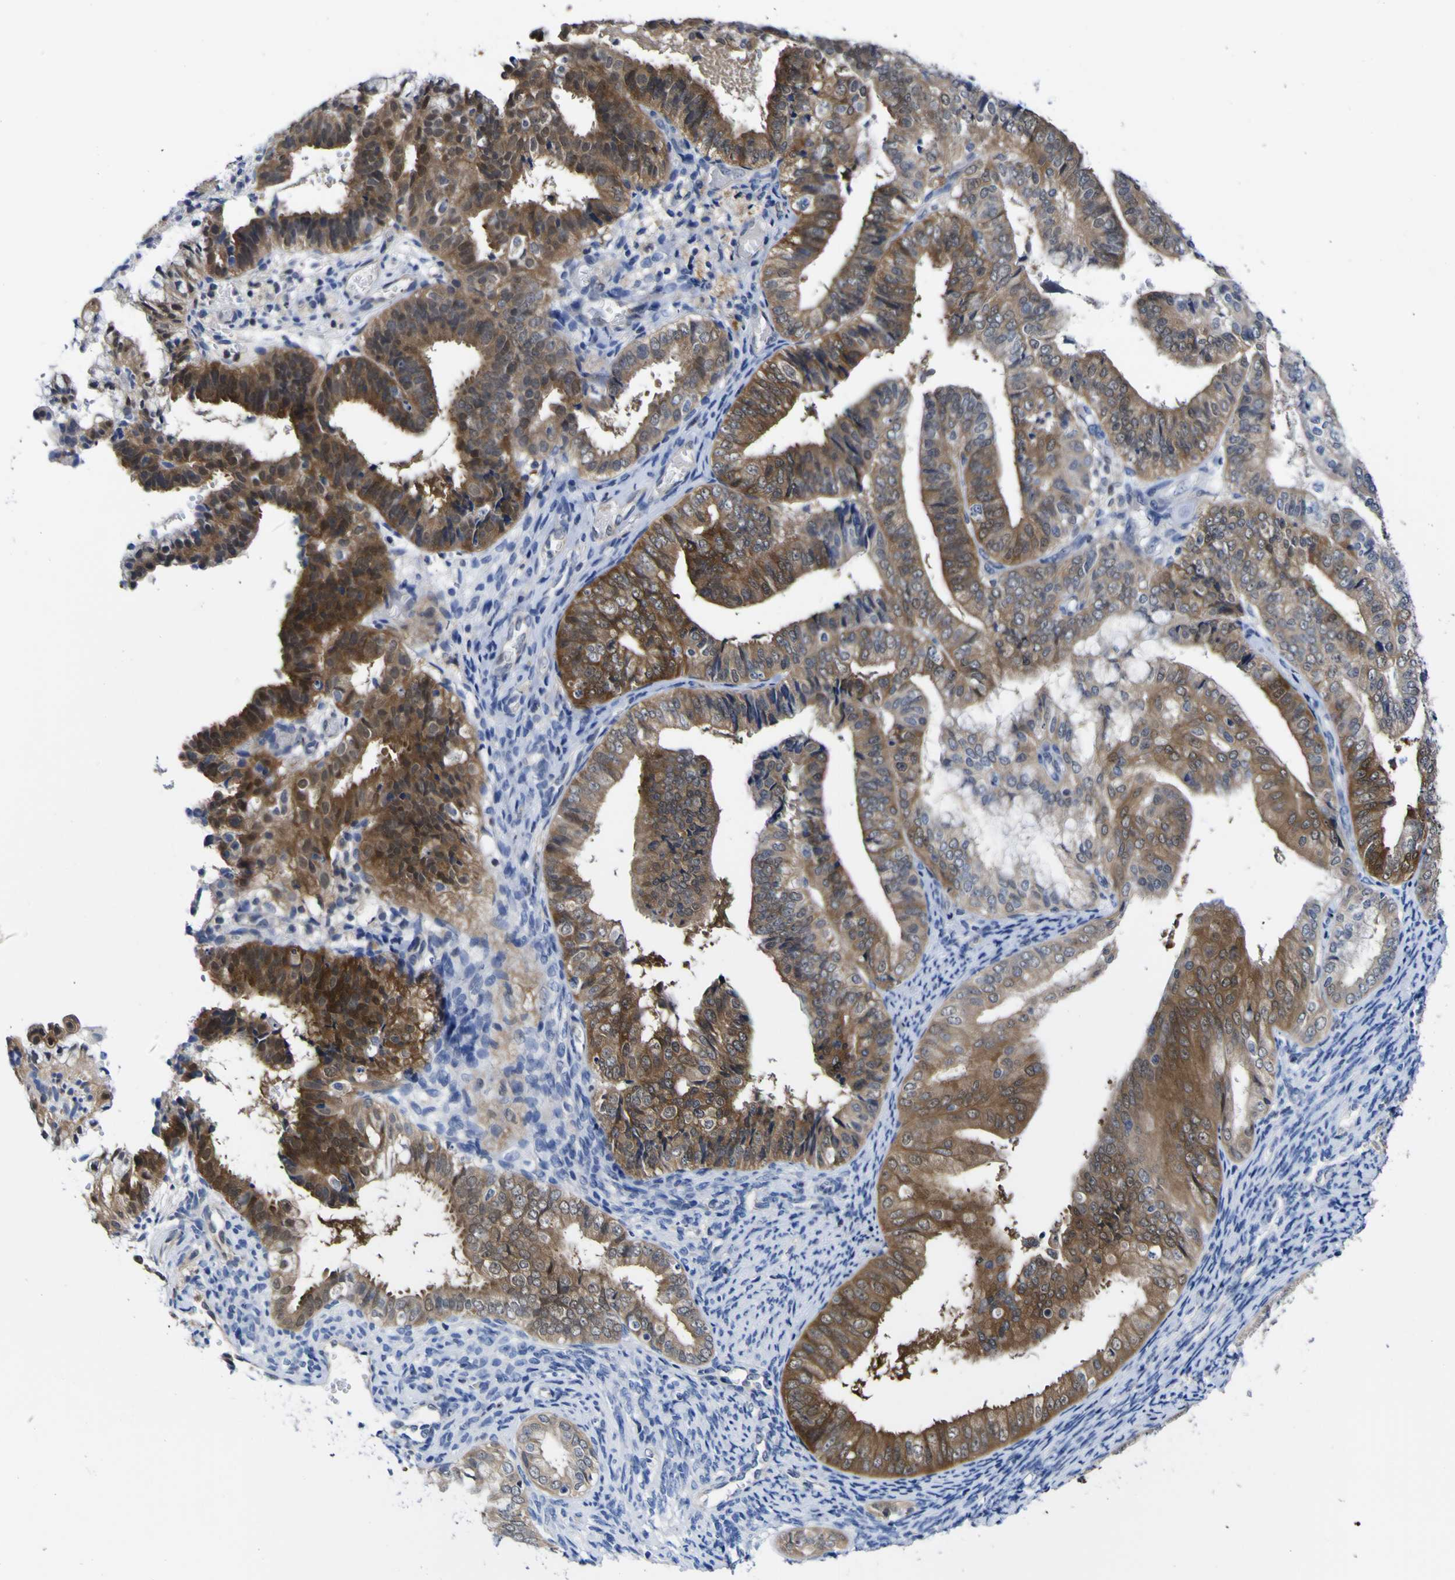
{"staining": {"intensity": "strong", "quantity": ">75%", "location": "cytoplasmic/membranous"}, "tissue": "endometrial cancer", "cell_type": "Tumor cells", "image_type": "cancer", "snomed": [{"axis": "morphology", "description": "Adenocarcinoma, NOS"}, {"axis": "topography", "description": "Endometrium"}], "caption": "Adenocarcinoma (endometrial) was stained to show a protein in brown. There is high levels of strong cytoplasmic/membranous staining in approximately >75% of tumor cells. The protein of interest is shown in brown color, while the nuclei are stained blue.", "gene": "CASP6", "patient": {"sex": "female", "age": 63}}